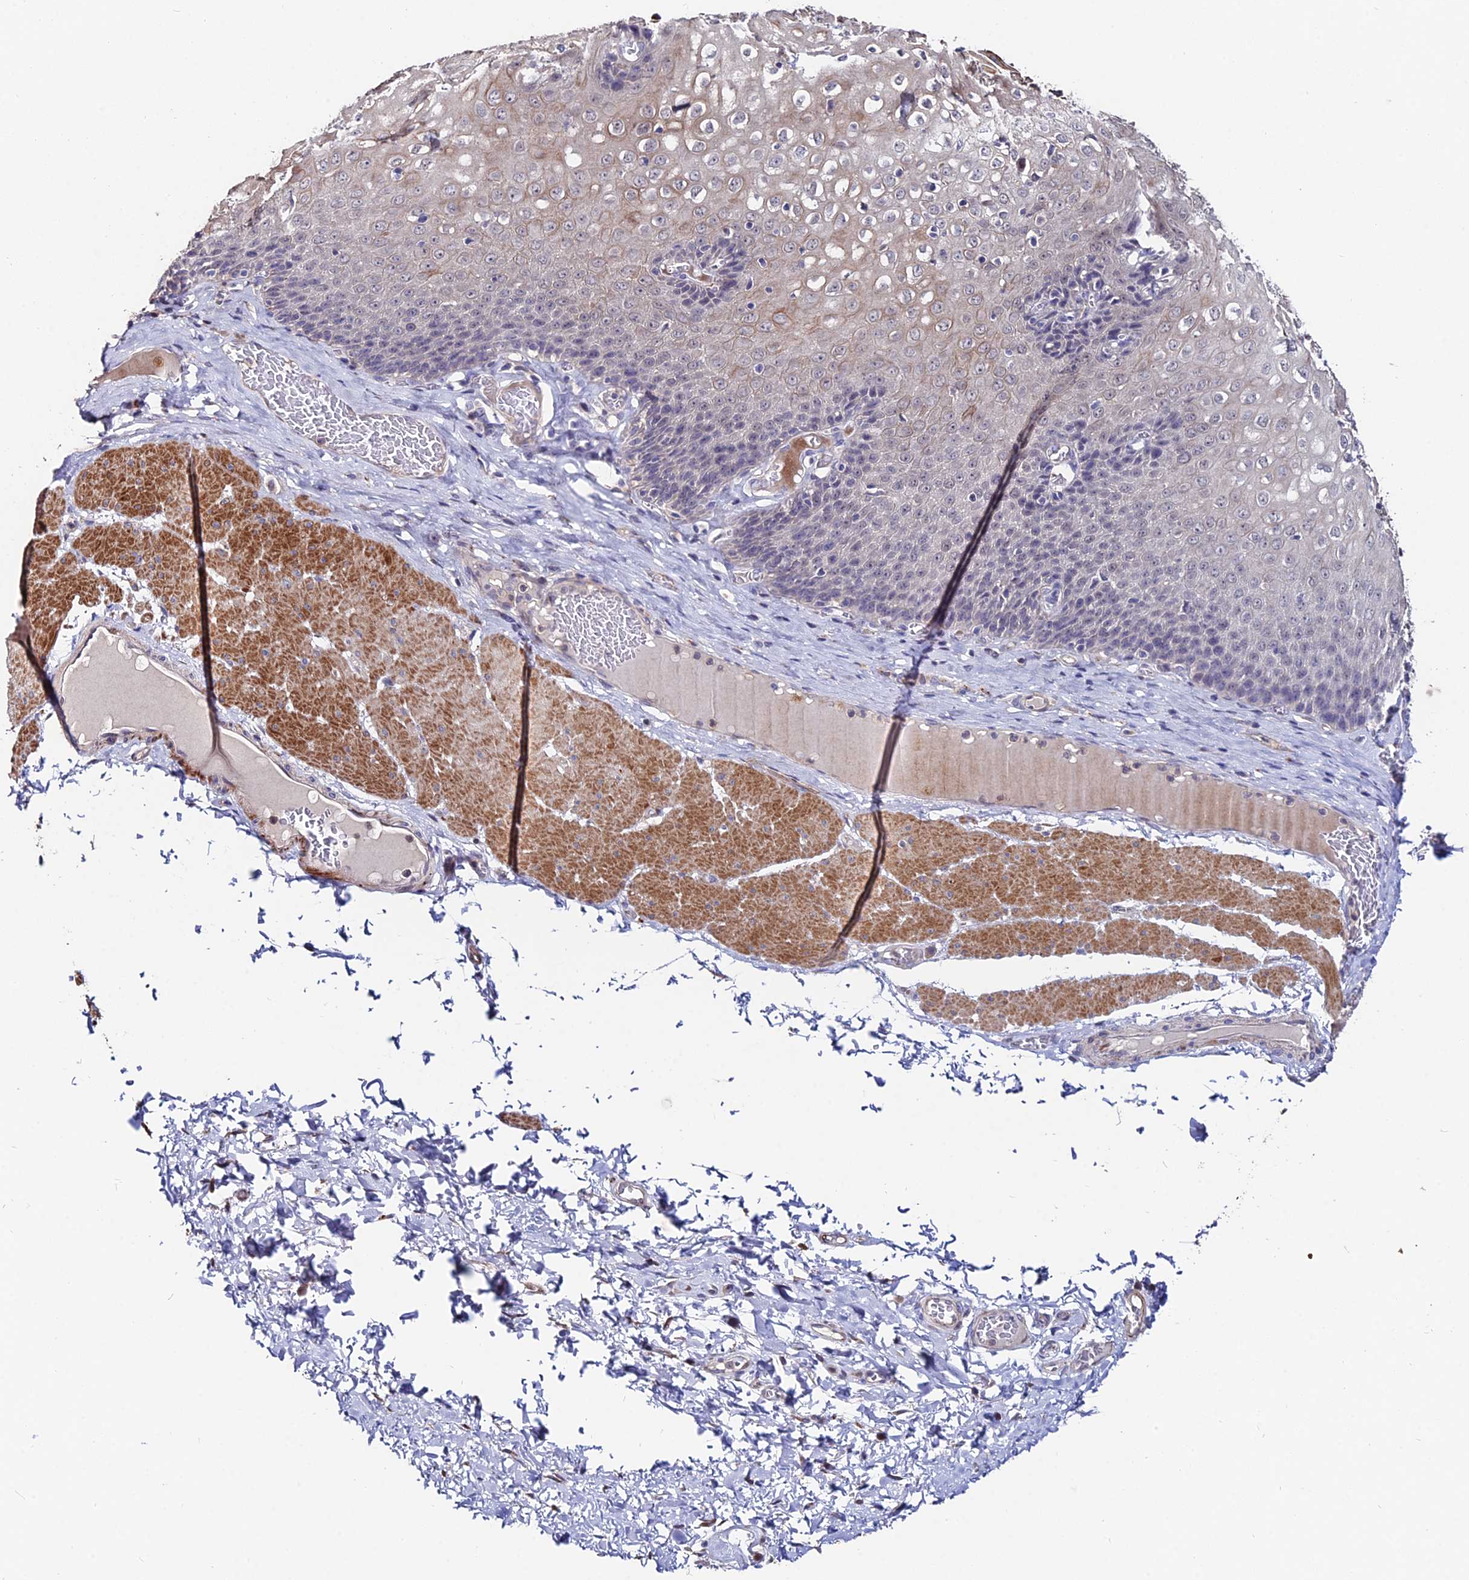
{"staining": {"intensity": "moderate", "quantity": "<25%", "location": "cytoplasmic/membranous,nuclear"}, "tissue": "esophagus", "cell_type": "Squamous epithelial cells", "image_type": "normal", "snomed": [{"axis": "morphology", "description": "Normal tissue, NOS"}, {"axis": "topography", "description": "Esophagus"}], "caption": "This is a histology image of immunohistochemistry (IHC) staining of unremarkable esophagus, which shows moderate expression in the cytoplasmic/membranous,nuclear of squamous epithelial cells.", "gene": "ACTR5", "patient": {"sex": "male", "age": 60}}